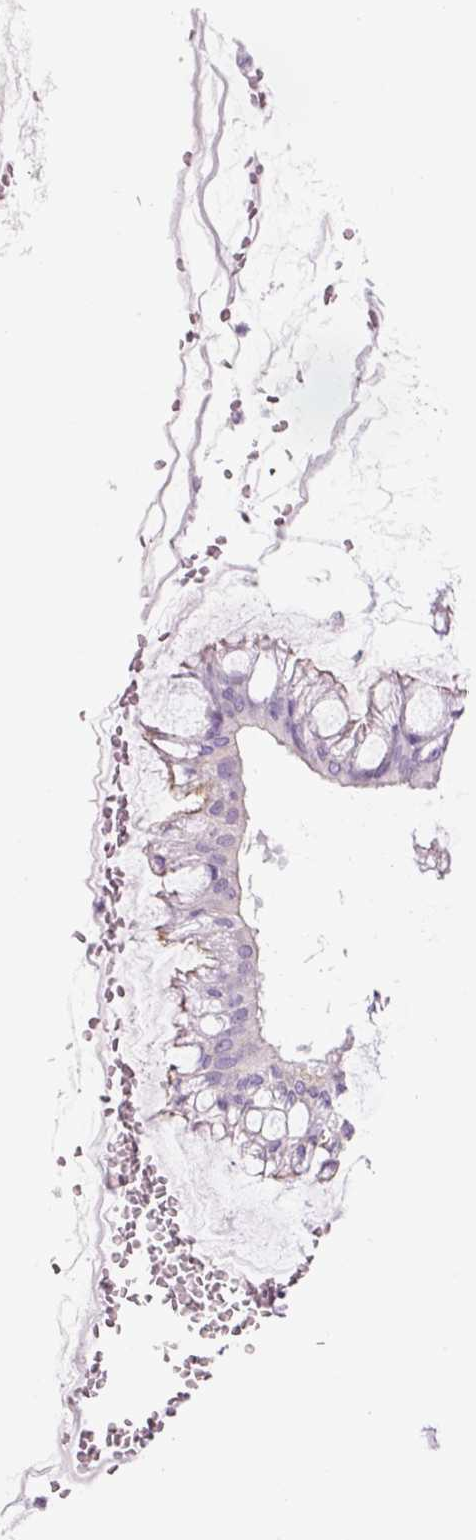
{"staining": {"intensity": "negative", "quantity": "none", "location": "none"}, "tissue": "ovarian cancer", "cell_type": "Tumor cells", "image_type": "cancer", "snomed": [{"axis": "morphology", "description": "Cystadenocarcinoma, mucinous, NOS"}, {"axis": "topography", "description": "Ovary"}], "caption": "Tumor cells show no significant expression in ovarian cancer (mucinous cystadenocarcinoma). (Stains: DAB IHC with hematoxylin counter stain, Microscopy: brightfield microscopy at high magnification).", "gene": "HSPA4L", "patient": {"sex": "female", "age": 73}}